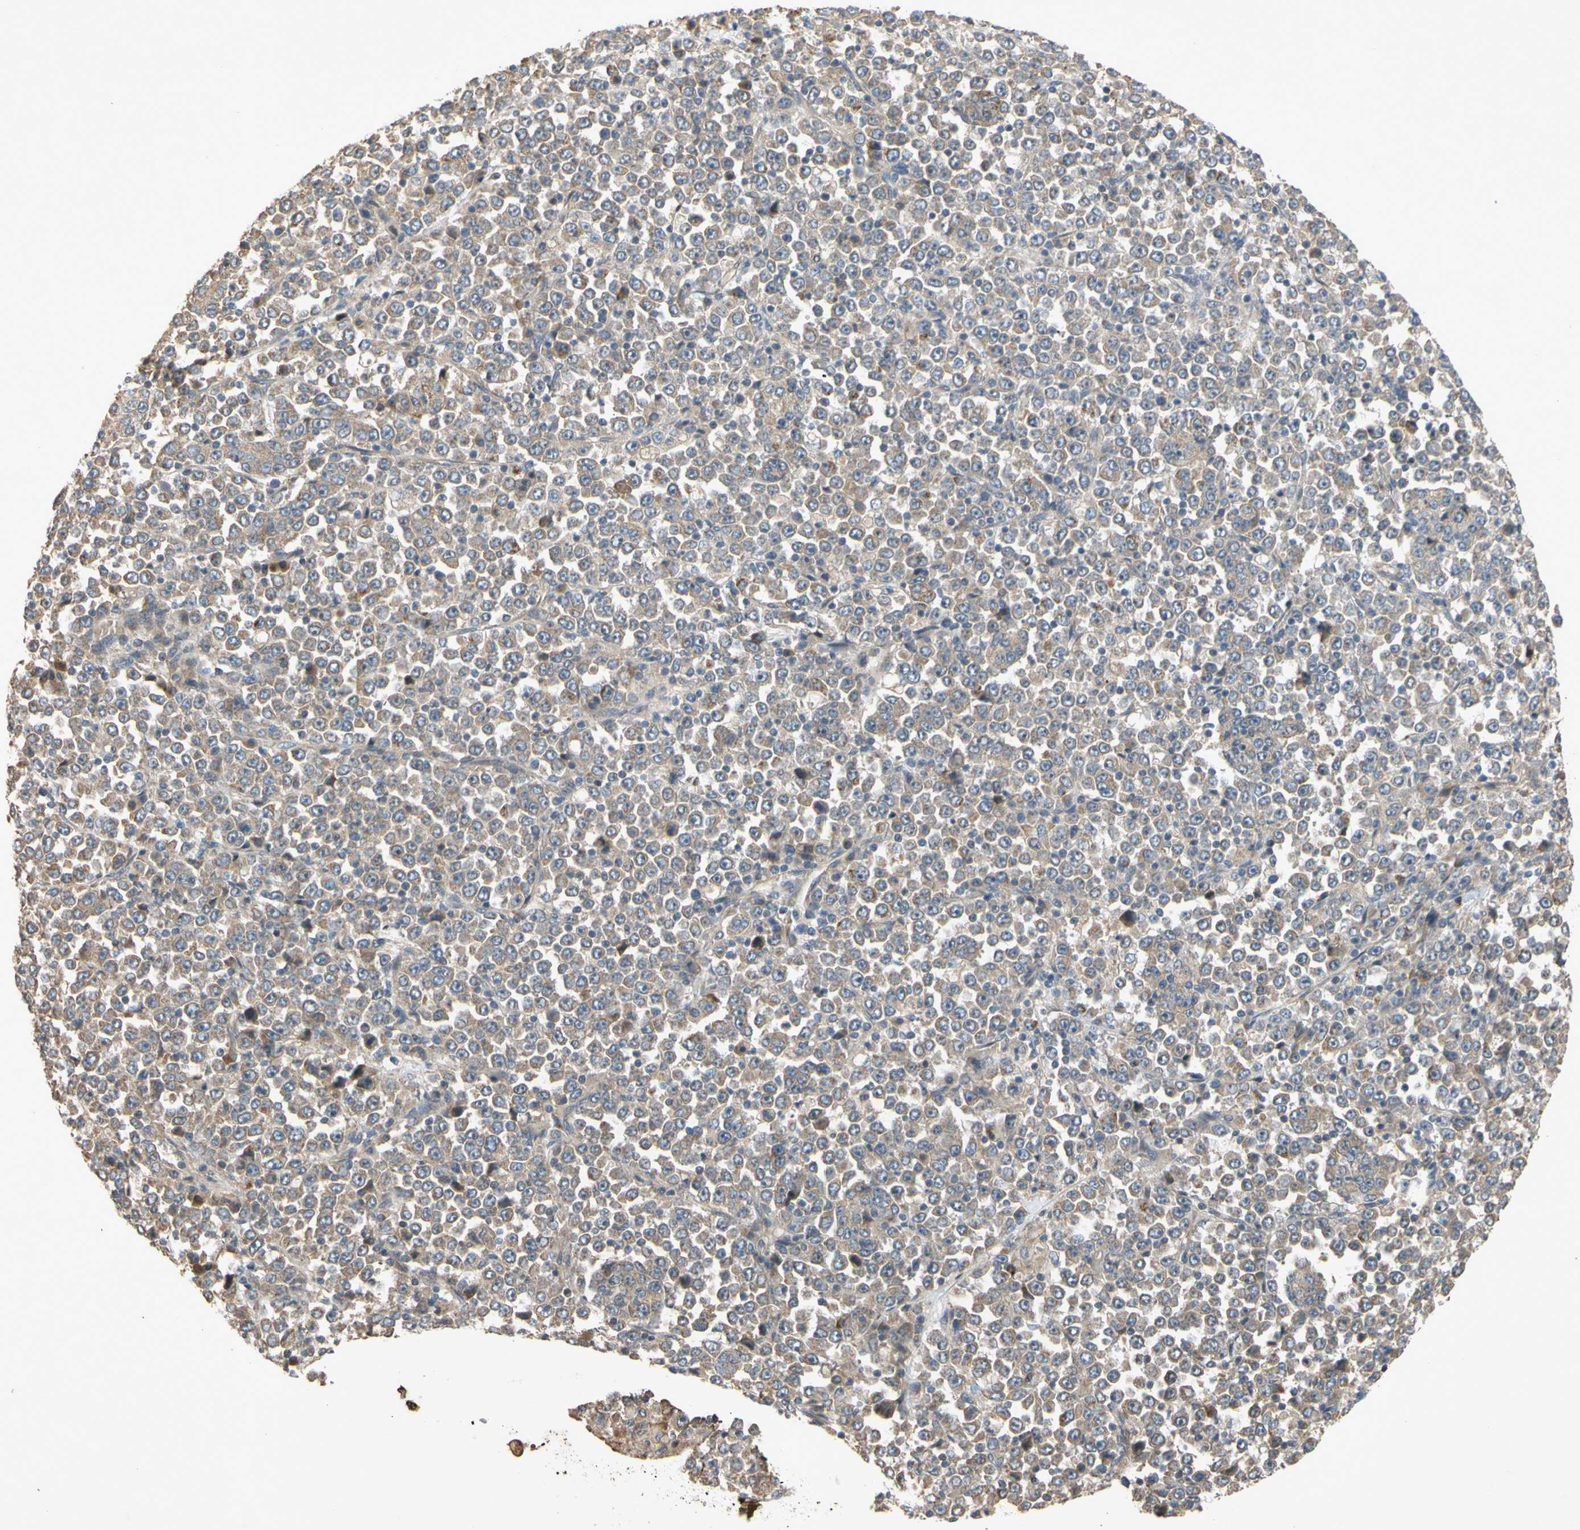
{"staining": {"intensity": "moderate", "quantity": ">75%", "location": "cytoplasmic/membranous"}, "tissue": "stomach cancer", "cell_type": "Tumor cells", "image_type": "cancer", "snomed": [{"axis": "morphology", "description": "Normal tissue, NOS"}, {"axis": "morphology", "description": "Adenocarcinoma, NOS"}, {"axis": "topography", "description": "Stomach, upper"}, {"axis": "topography", "description": "Stomach"}], "caption": "Stomach cancer (adenocarcinoma) stained with a brown dye reveals moderate cytoplasmic/membranous positive expression in approximately >75% of tumor cells.", "gene": "PARD6A", "patient": {"sex": "male", "age": 59}}